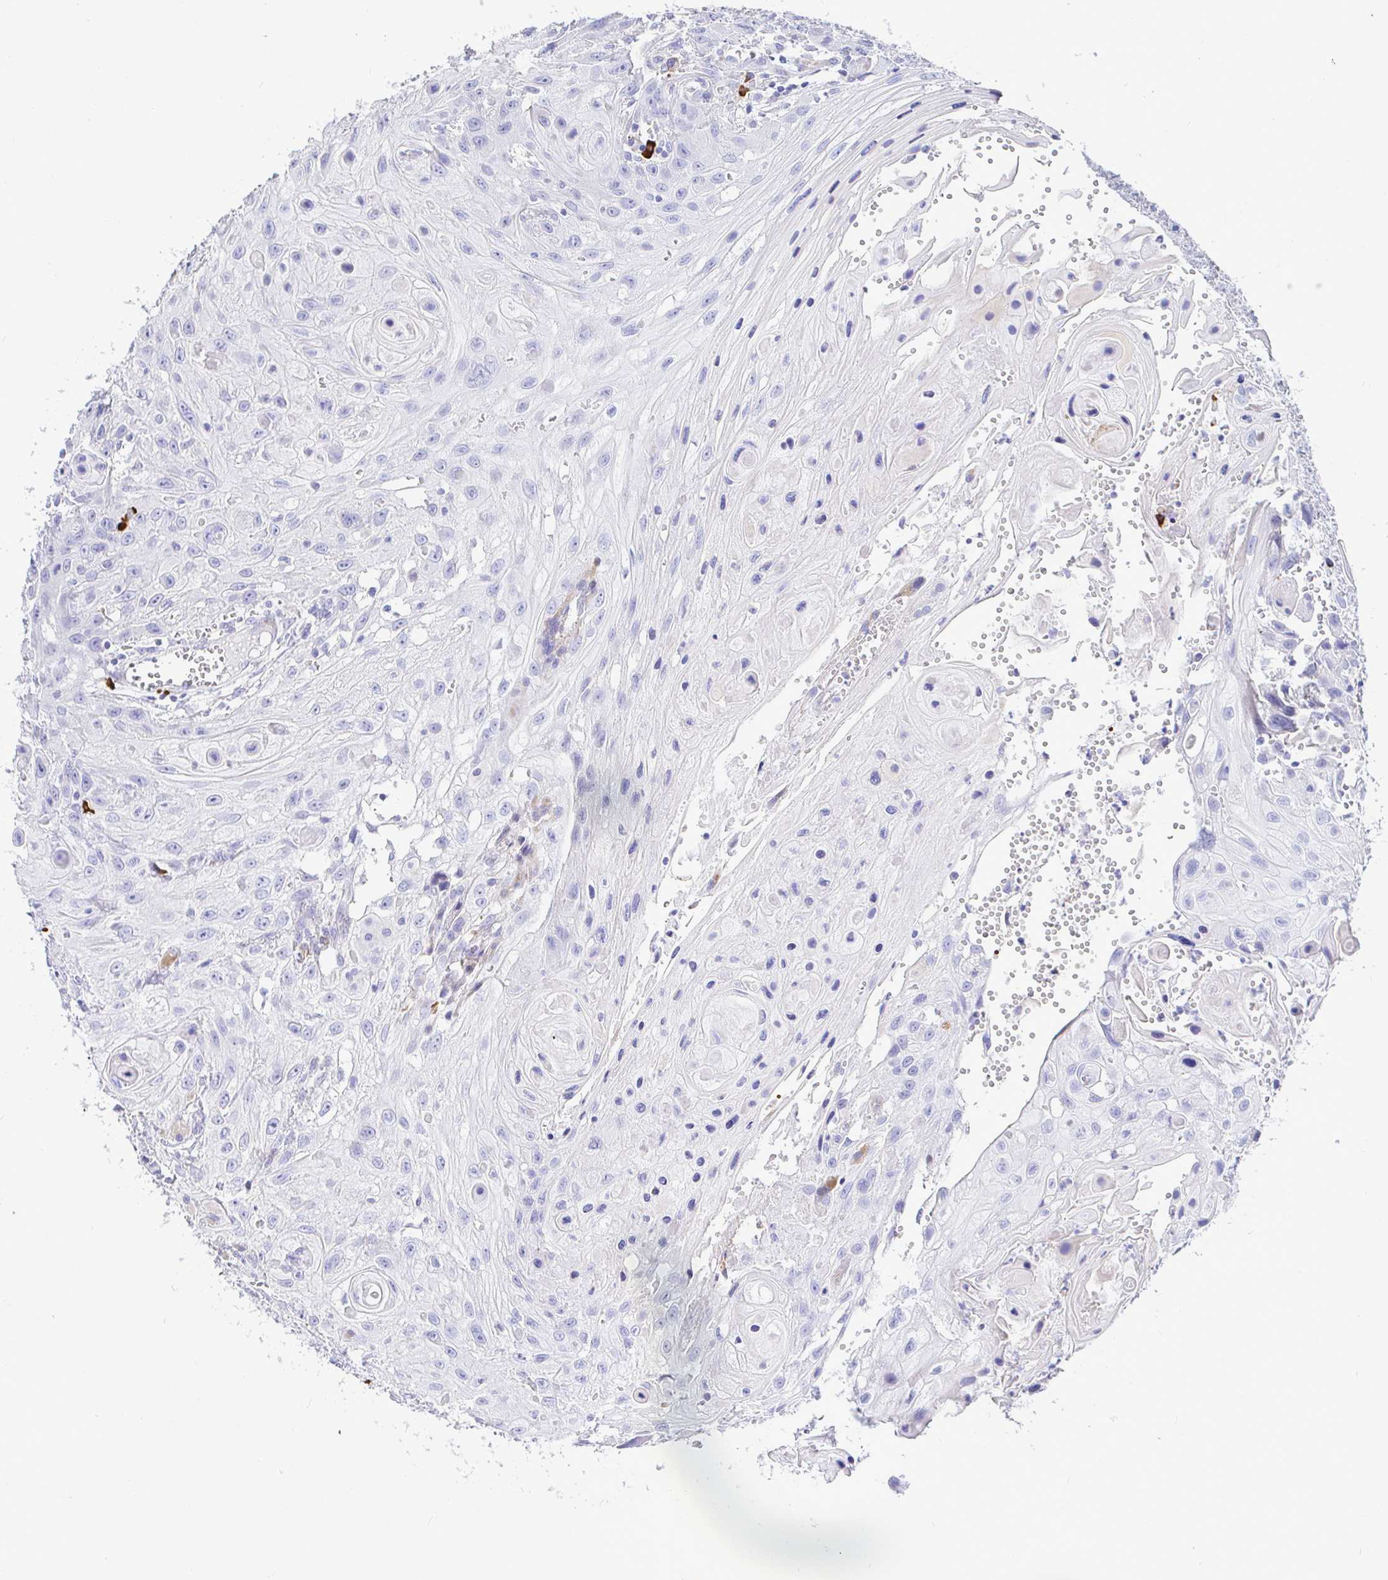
{"staining": {"intensity": "negative", "quantity": "none", "location": "none"}, "tissue": "head and neck cancer", "cell_type": "Tumor cells", "image_type": "cancer", "snomed": [{"axis": "morphology", "description": "Squamous cell carcinoma, NOS"}, {"axis": "topography", "description": "Oral tissue"}, {"axis": "topography", "description": "Head-Neck"}], "caption": "Tumor cells show no significant expression in head and neck squamous cell carcinoma.", "gene": "CCDC62", "patient": {"sex": "male", "age": 58}}